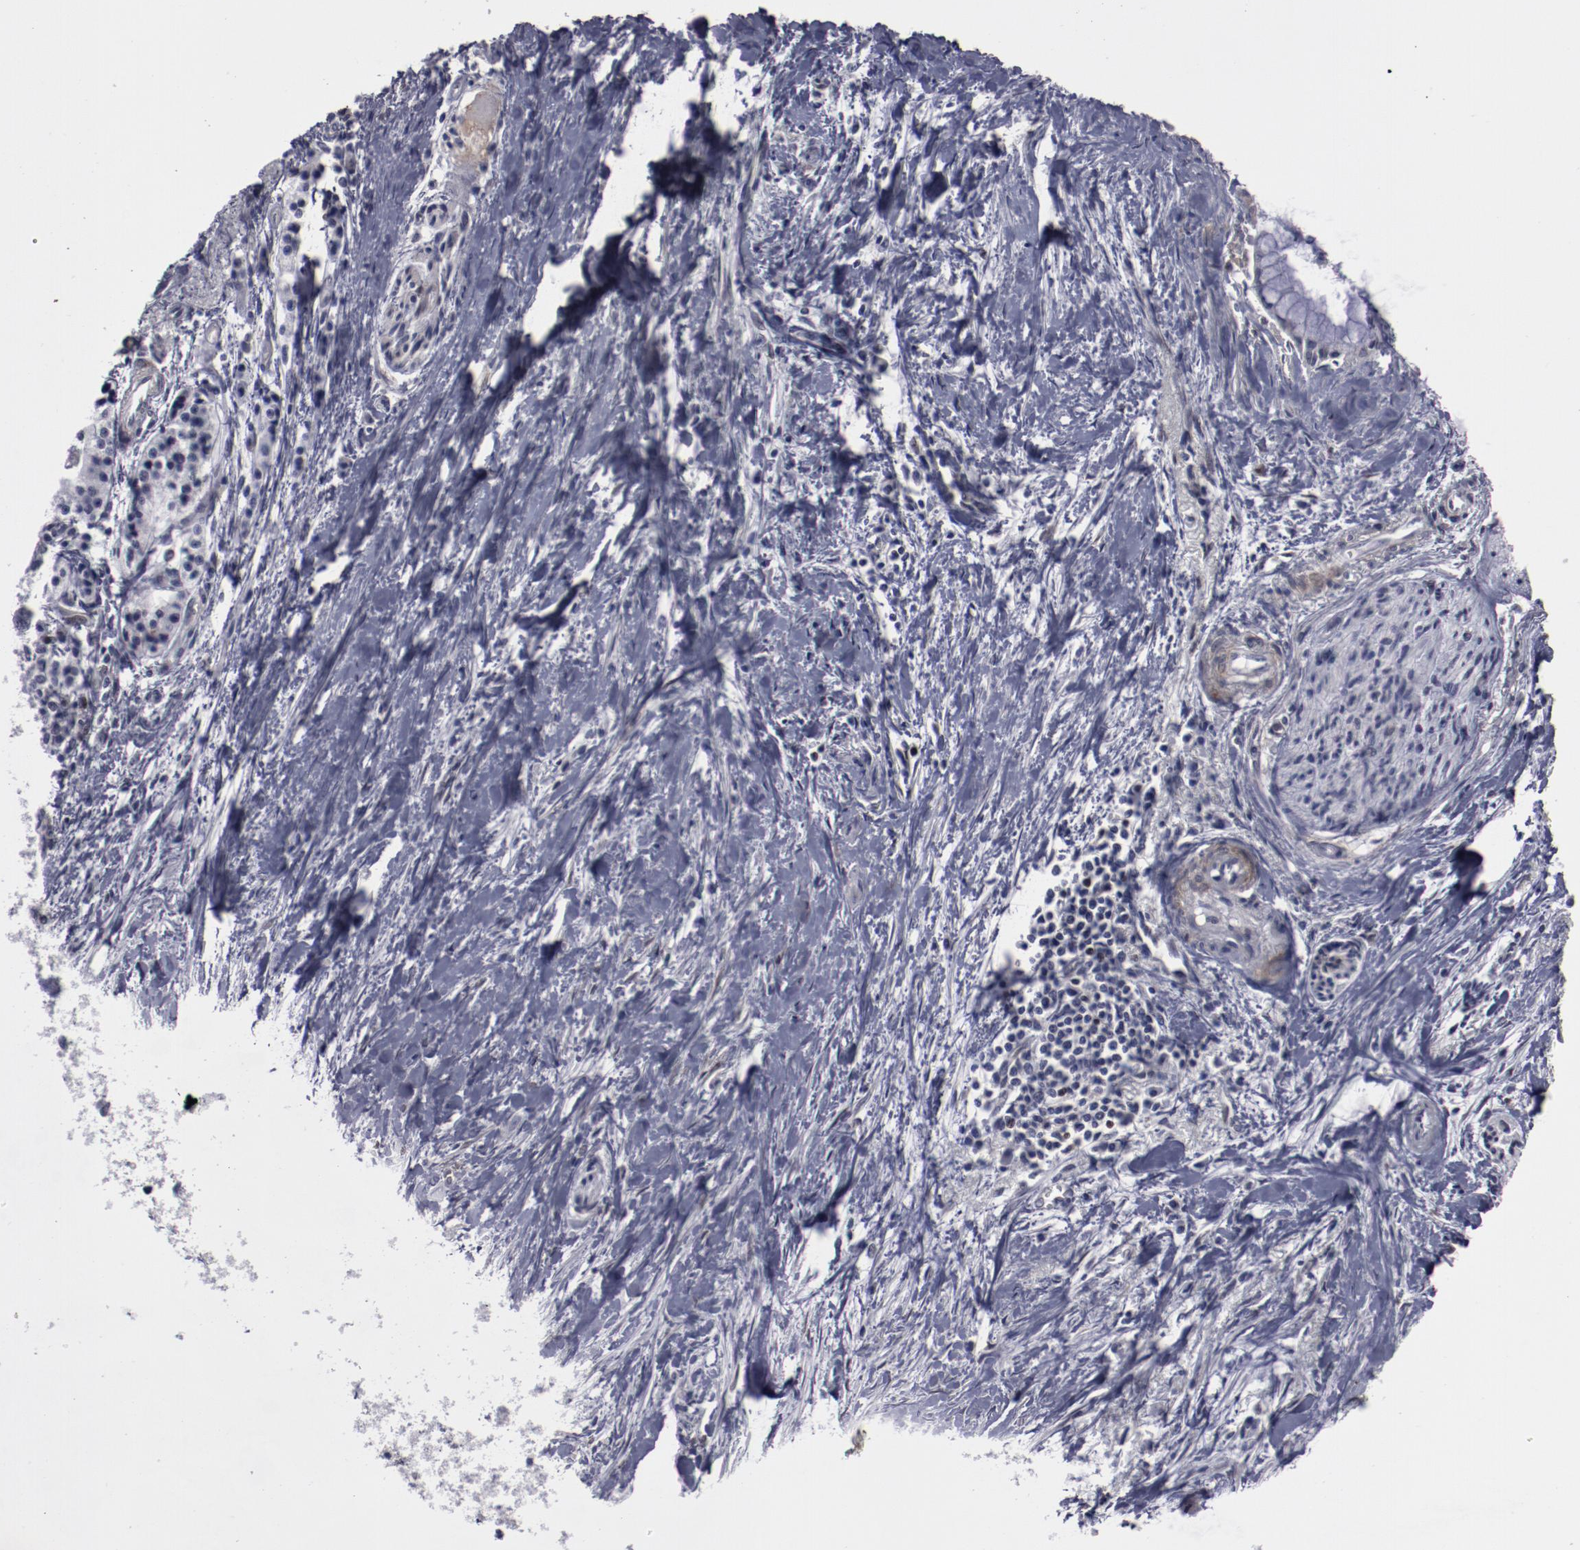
{"staining": {"intensity": "negative", "quantity": "none", "location": "none"}, "tissue": "pancreatic cancer", "cell_type": "Tumor cells", "image_type": "cancer", "snomed": [{"axis": "morphology", "description": "Adenocarcinoma, NOS"}, {"axis": "topography", "description": "Pancreas"}], "caption": "Tumor cells are negative for brown protein staining in adenocarcinoma (pancreatic).", "gene": "LEF1", "patient": {"sex": "male", "age": 59}}